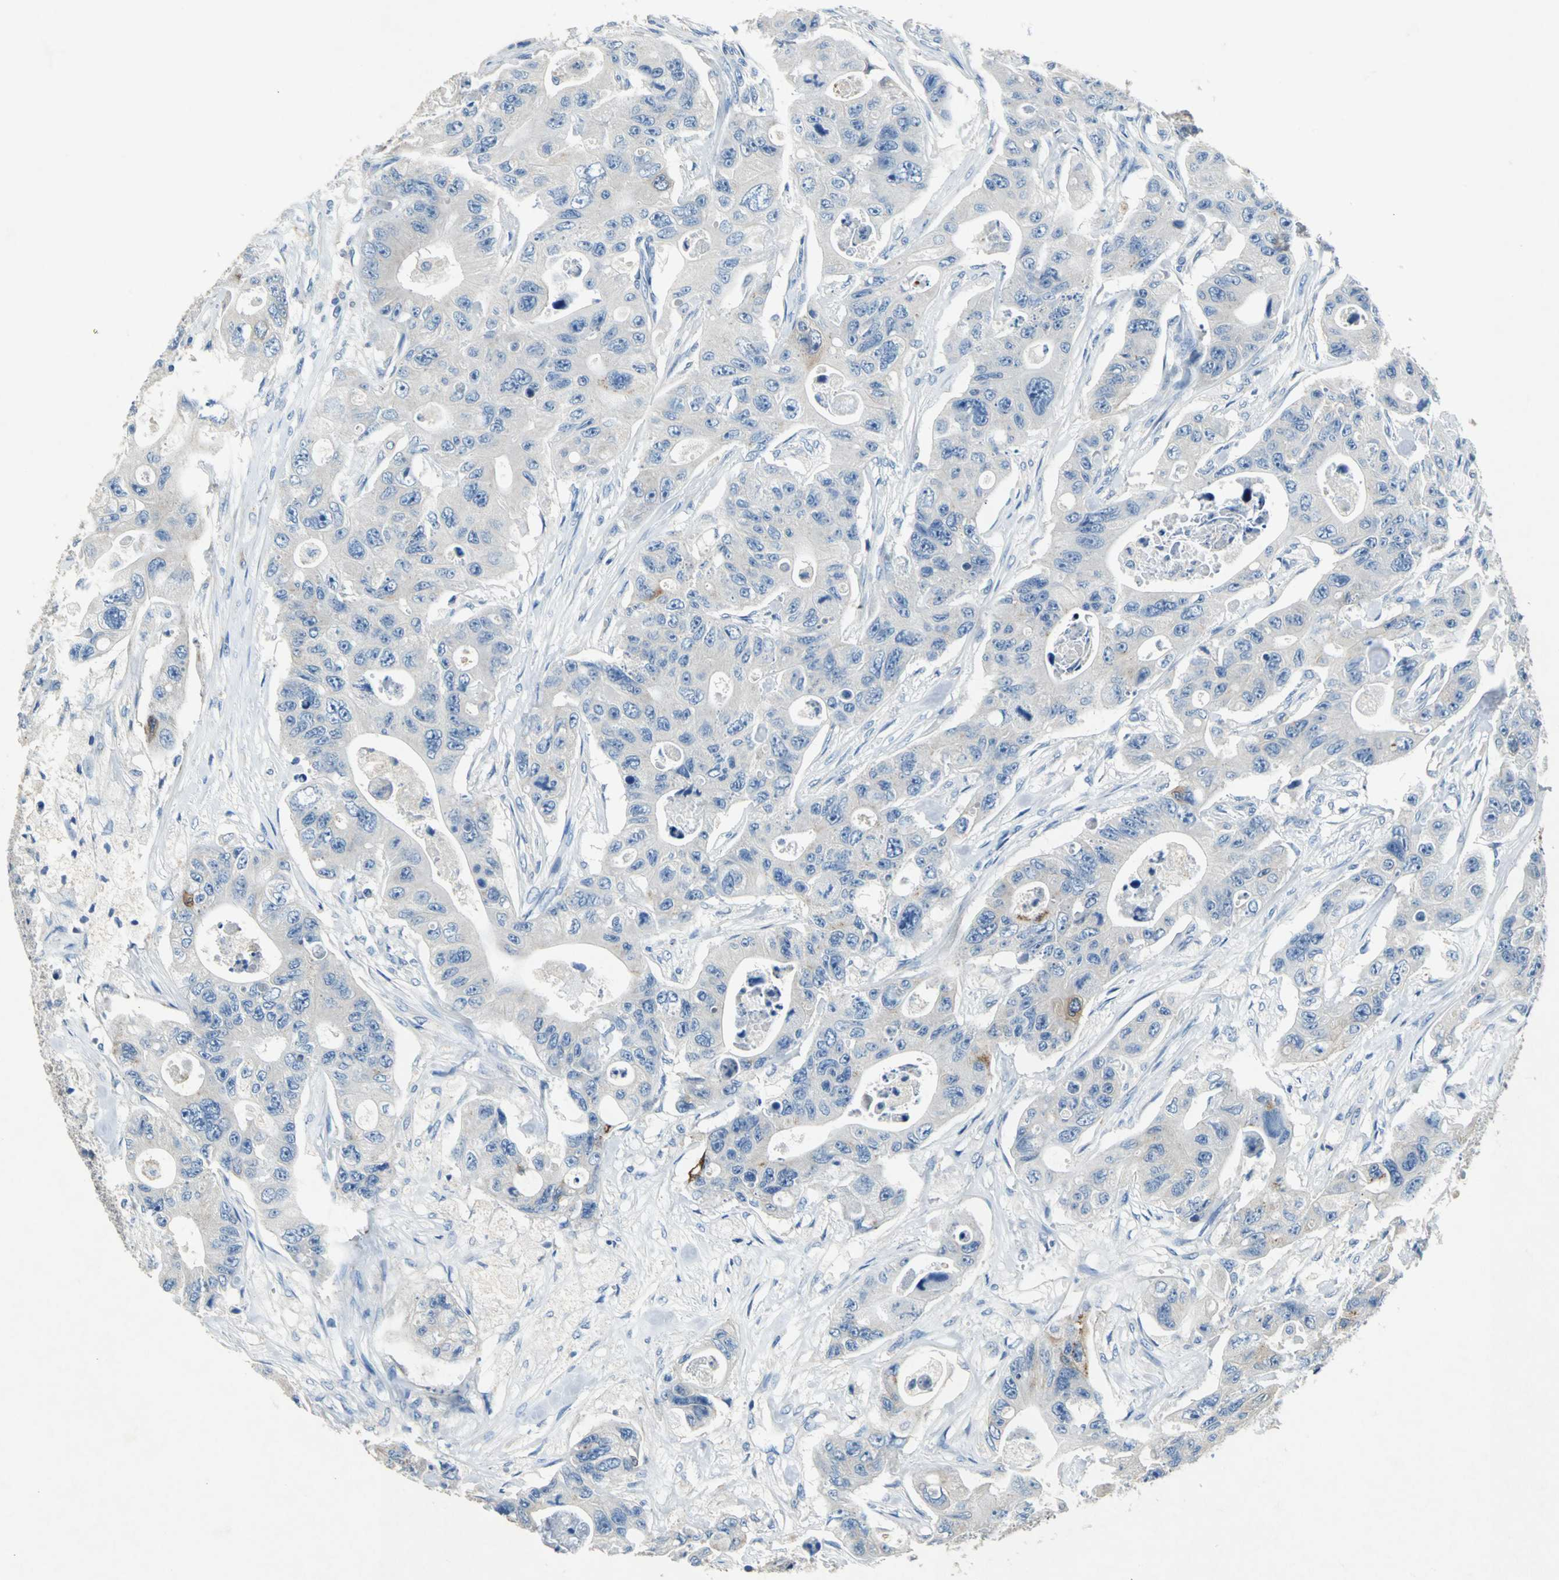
{"staining": {"intensity": "negative", "quantity": "none", "location": "none"}, "tissue": "colorectal cancer", "cell_type": "Tumor cells", "image_type": "cancer", "snomed": [{"axis": "morphology", "description": "Adenocarcinoma, NOS"}, {"axis": "topography", "description": "Colon"}], "caption": "DAB immunohistochemical staining of human adenocarcinoma (colorectal) reveals no significant expression in tumor cells.", "gene": "RPS13", "patient": {"sex": "female", "age": 46}}